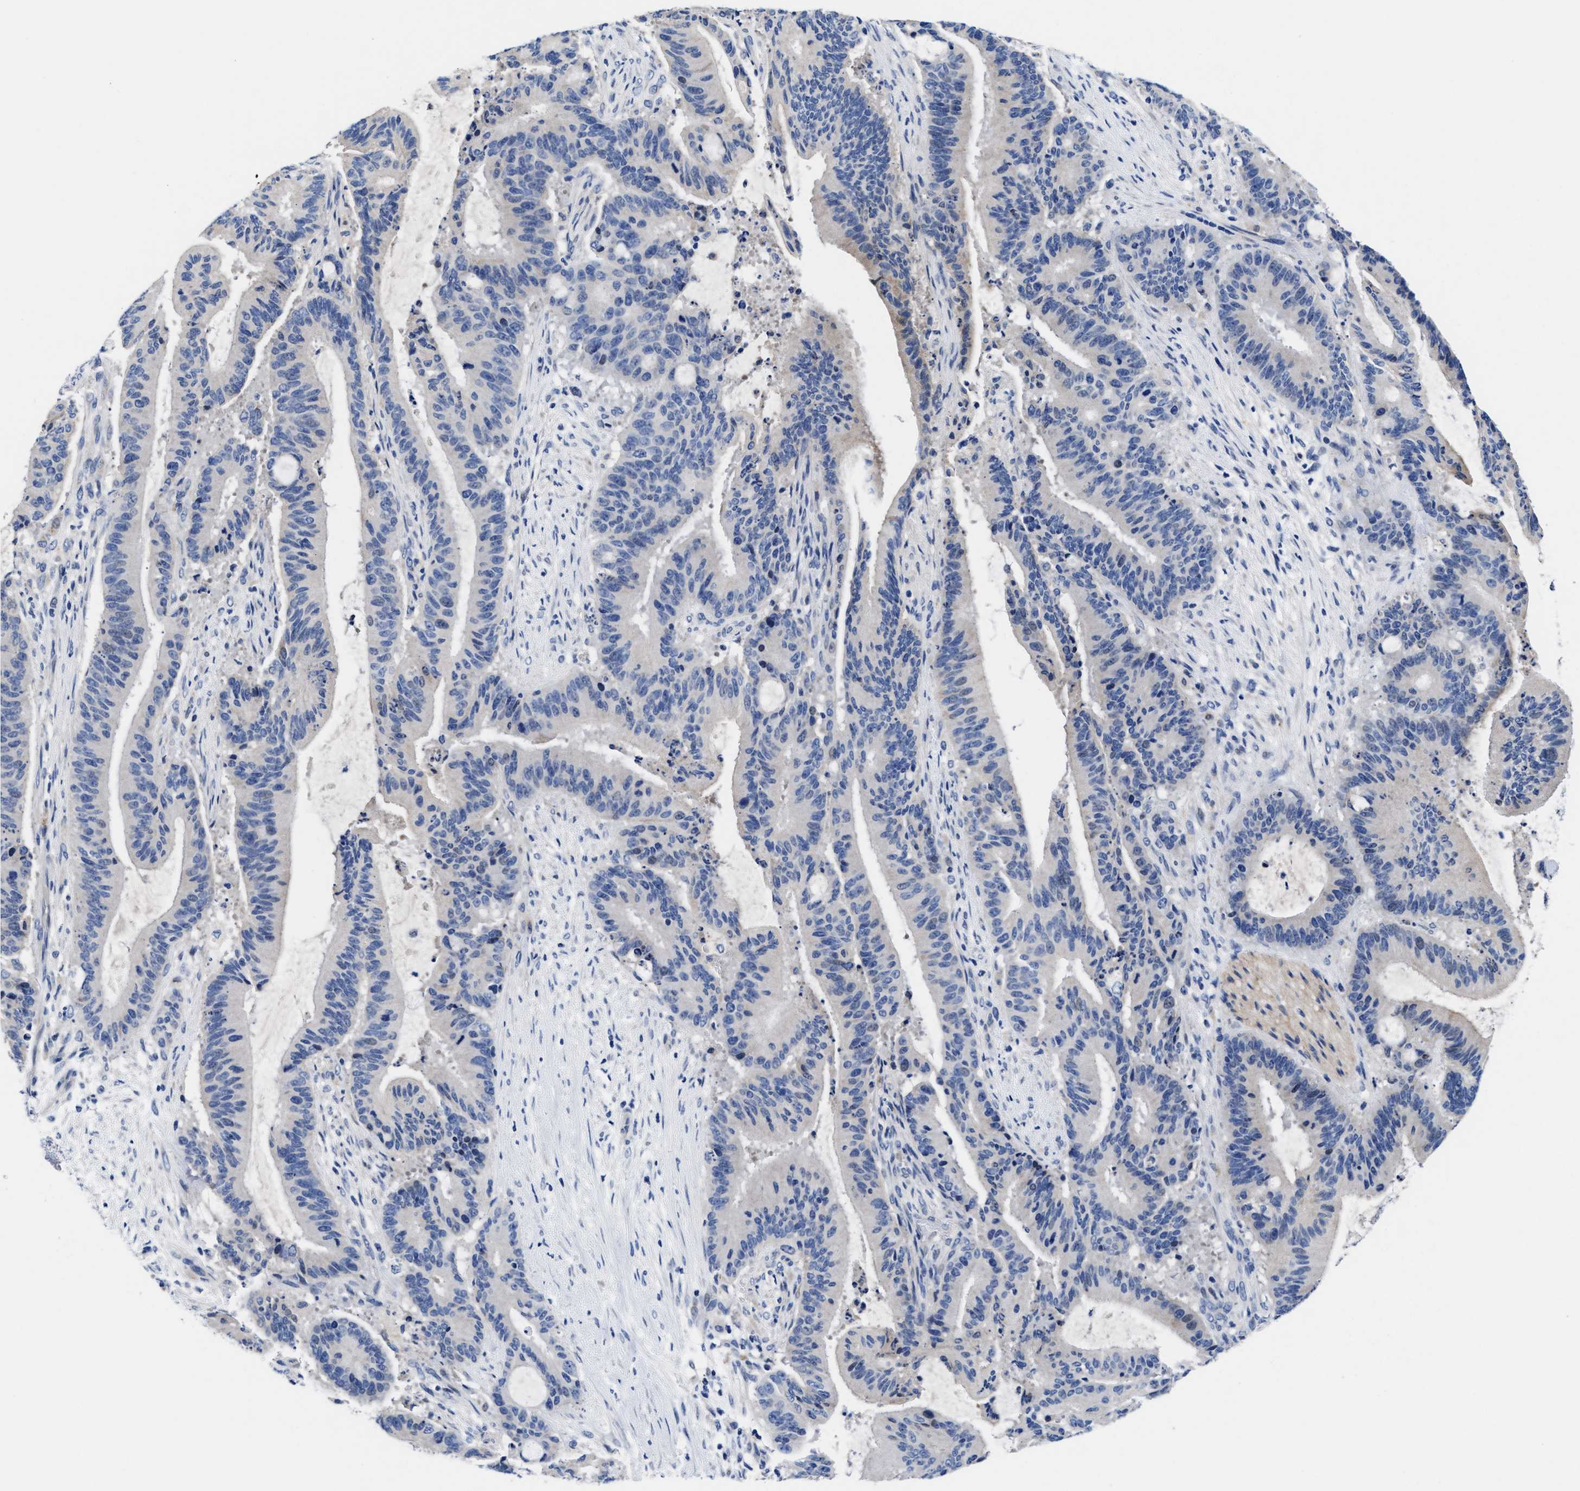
{"staining": {"intensity": "negative", "quantity": "none", "location": "none"}, "tissue": "liver cancer", "cell_type": "Tumor cells", "image_type": "cancer", "snomed": [{"axis": "morphology", "description": "Normal tissue, NOS"}, {"axis": "morphology", "description": "Cholangiocarcinoma"}, {"axis": "topography", "description": "Liver"}, {"axis": "topography", "description": "Peripheral nerve tissue"}], "caption": "Tumor cells show no significant protein expression in cholangiocarcinoma (liver). (DAB (3,3'-diaminobenzidine) IHC with hematoxylin counter stain).", "gene": "DHRS13", "patient": {"sex": "female", "age": 73}}